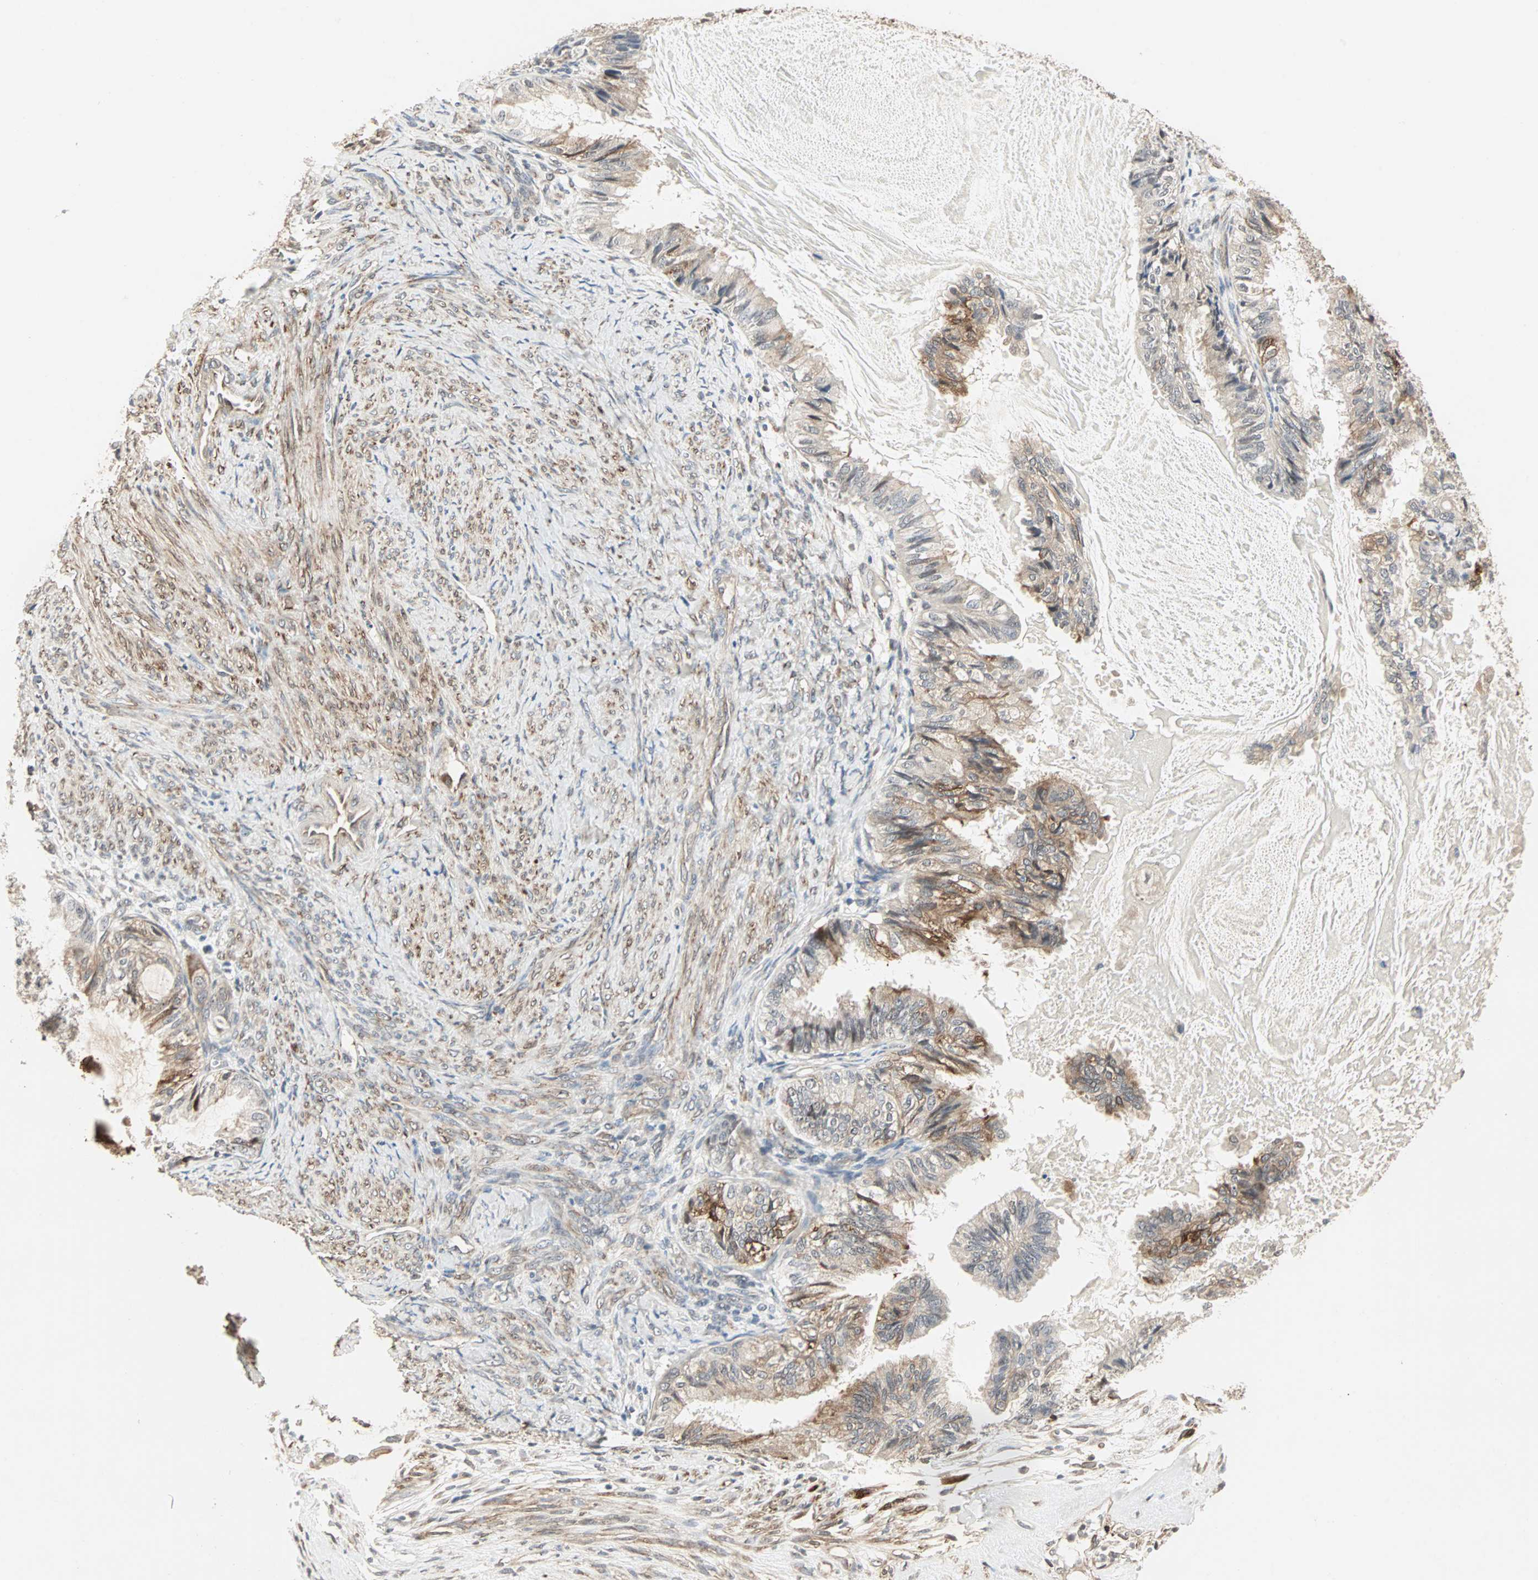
{"staining": {"intensity": "moderate", "quantity": "25%-75%", "location": "cytoplasmic/membranous"}, "tissue": "cervical cancer", "cell_type": "Tumor cells", "image_type": "cancer", "snomed": [{"axis": "morphology", "description": "Normal tissue, NOS"}, {"axis": "morphology", "description": "Adenocarcinoma, NOS"}, {"axis": "topography", "description": "Cervix"}, {"axis": "topography", "description": "Endometrium"}], "caption": "The micrograph displays immunohistochemical staining of adenocarcinoma (cervical). There is moderate cytoplasmic/membranous expression is present in approximately 25%-75% of tumor cells.", "gene": "TRPV4", "patient": {"sex": "female", "age": 86}}